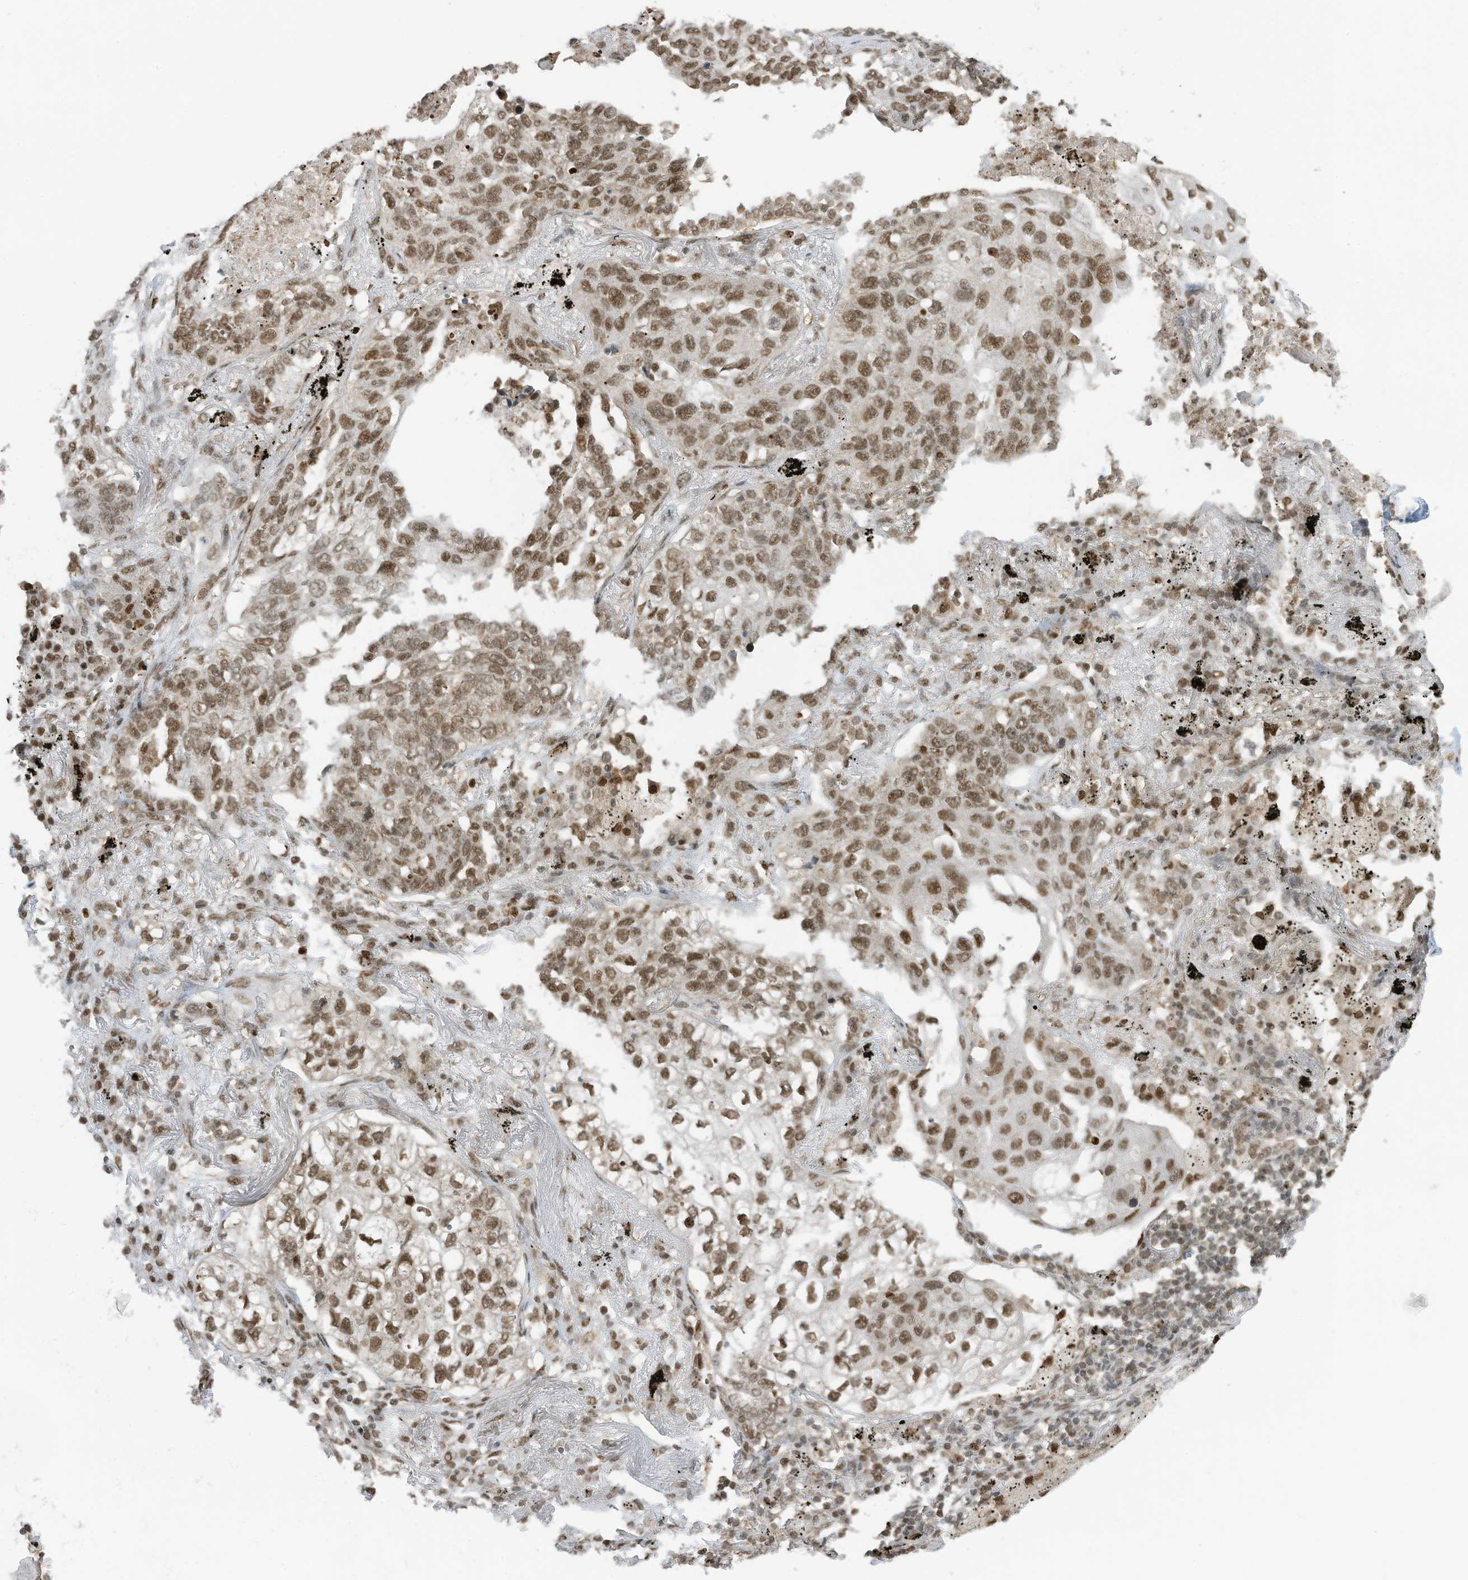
{"staining": {"intensity": "moderate", "quantity": ">75%", "location": "nuclear"}, "tissue": "lung cancer", "cell_type": "Tumor cells", "image_type": "cancer", "snomed": [{"axis": "morphology", "description": "Squamous cell carcinoma, NOS"}, {"axis": "topography", "description": "Lung"}], "caption": "A micrograph showing moderate nuclear staining in approximately >75% of tumor cells in lung cancer, as visualized by brown immunohistochemical staining.", "gene": "KPNB1", "patient": {"sex": "female", "age": 63}}